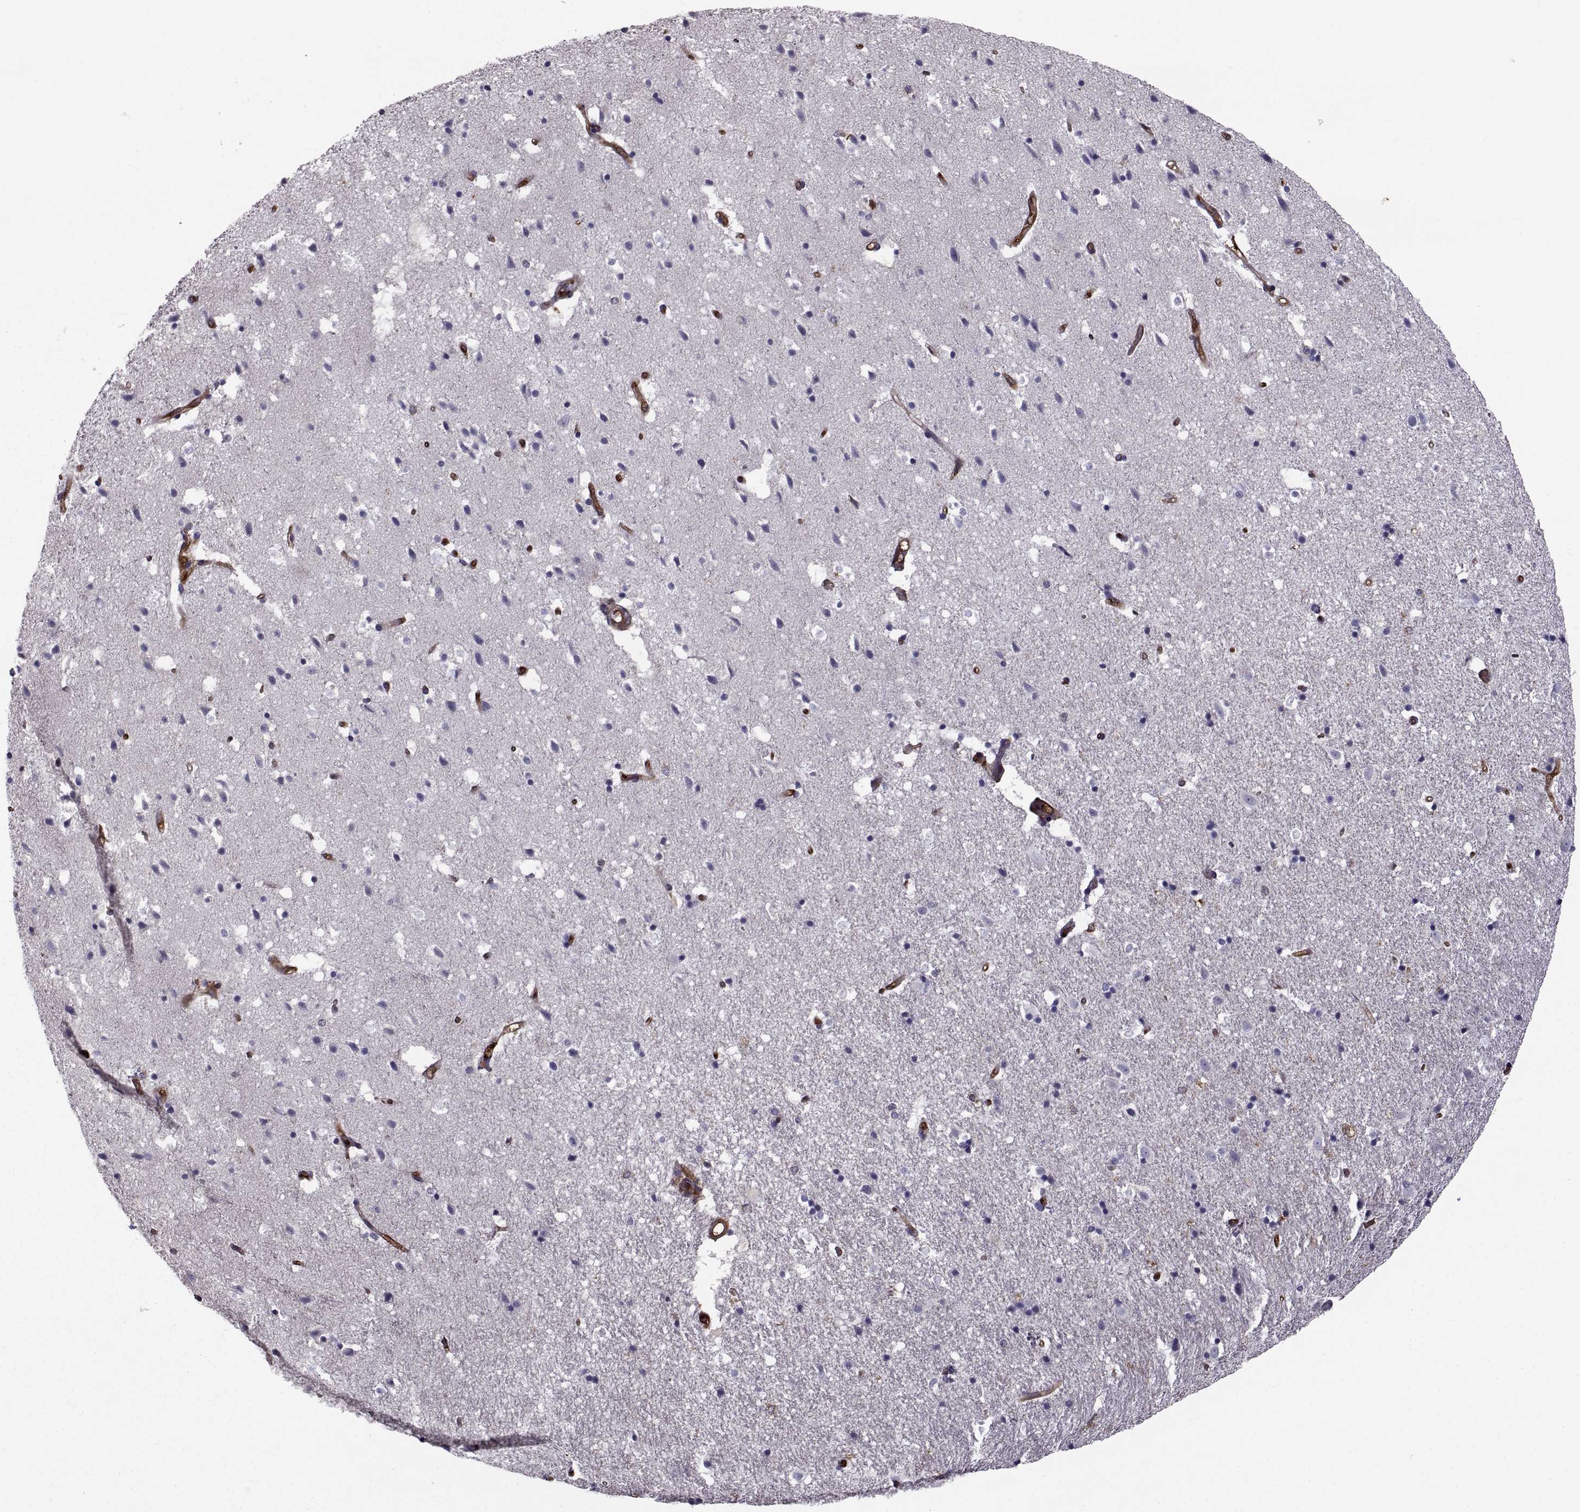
{"staining": {"intensity": "negative", "quantity": "none", "location": "none"}, "tissue": "hippocampus", "cell_type": "Glial cells", "image_type": "normal", "snomed": [{"axis": "morphology", "description": "Normal tissue, NOS"}, {"axis": "topography", "description": "Hippocampus"}], "caption": "Immunohistochemistry (IHC) micrograph of normal hippocampus: human hippocampus stained with DAB exhibits no significant protein staining in glial cells.", "gene": "MYH9", "patient": {"sex": "male", "age": 49}}